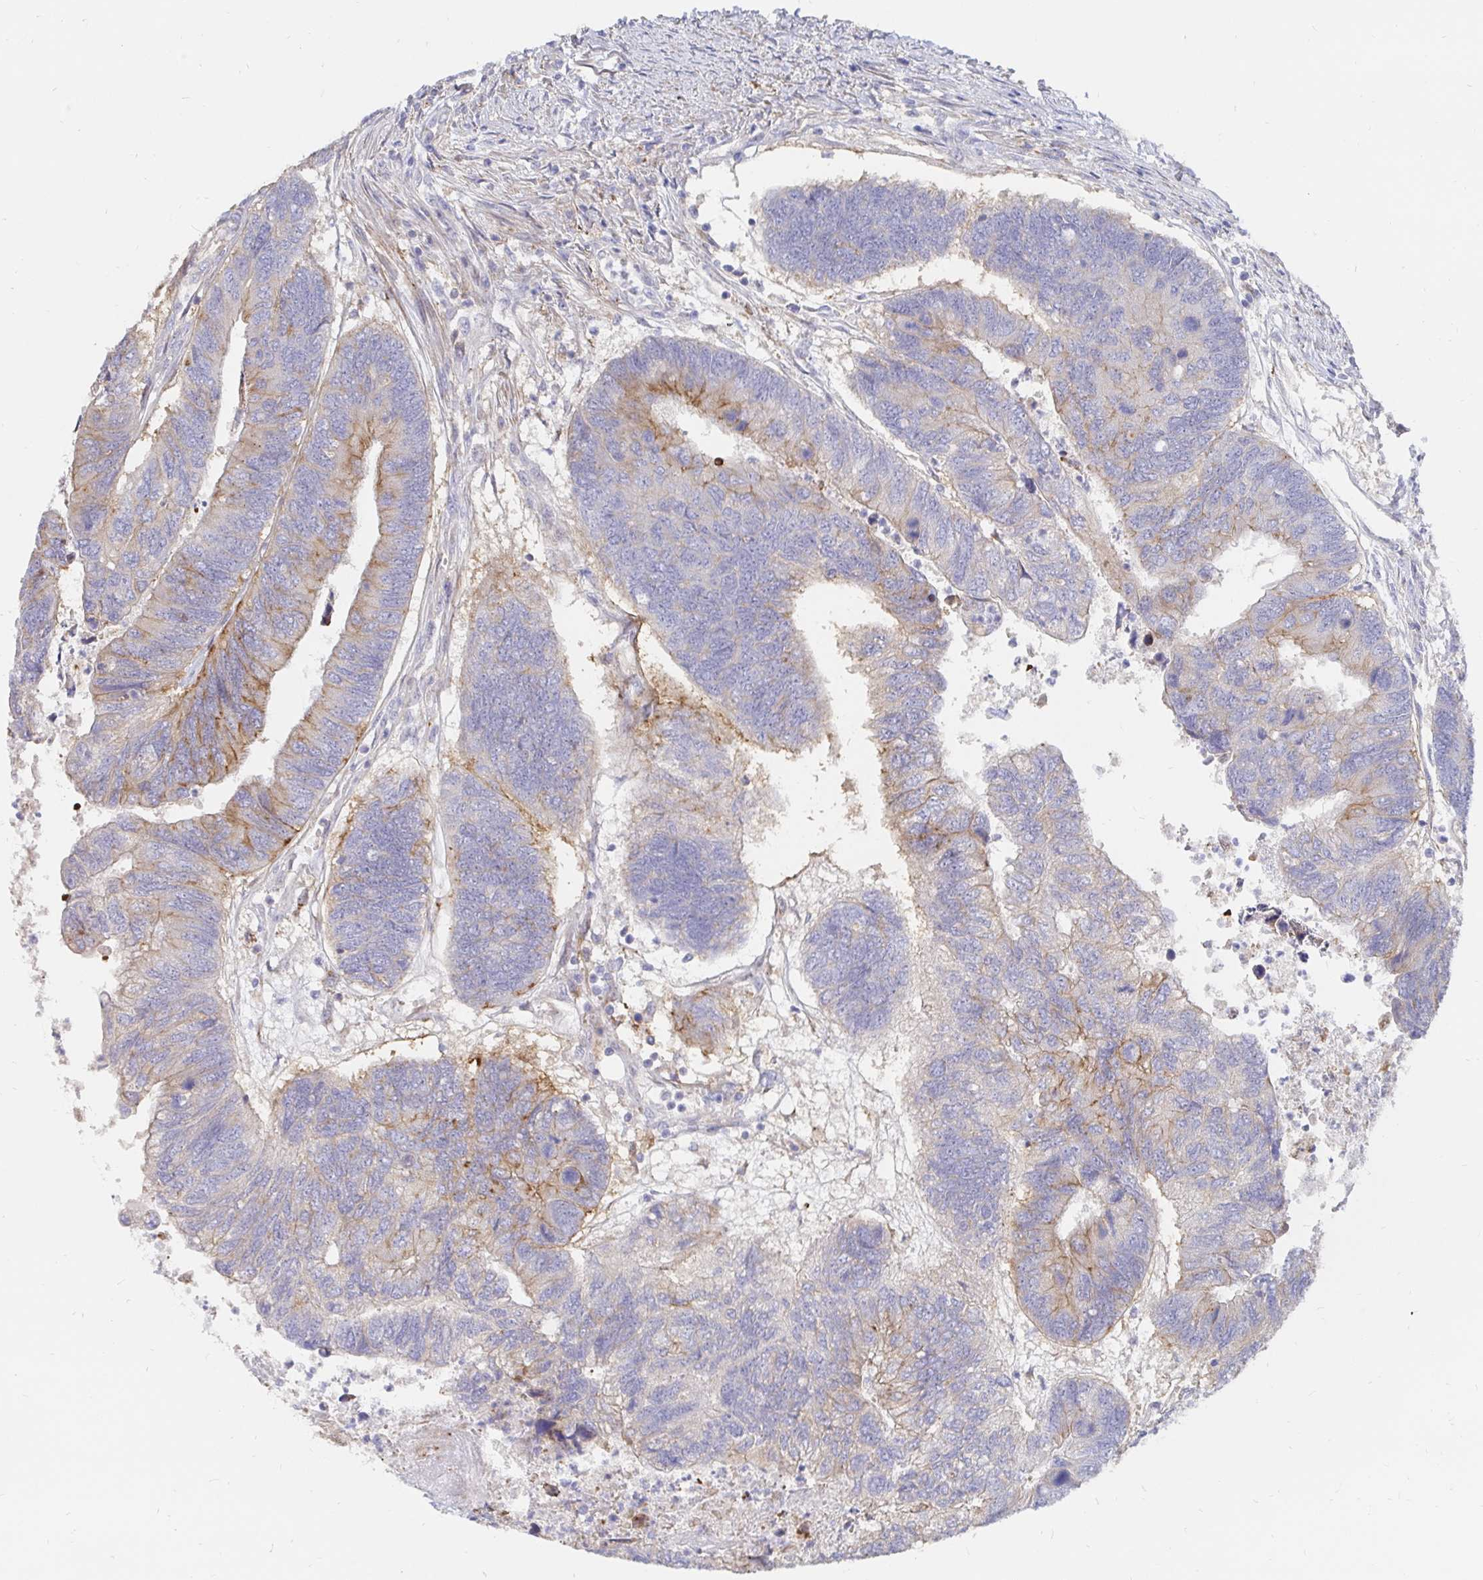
{"staining": {"intensity": "moderate", "quantity": "<25%", "location": "cytoplasmic/membranous"}, "tissue": "colorectal cancer", "cell_type": "Tumor cells", "image_type": "cancer", "snomed": [{"axis": "morphology", "description": "Adenocarcinoma, NOS"}, {"axis": "topography", "description": "Colon"}], "caption": "An immunohistochemistry micrograph of neoplastic tissue is shown. Protein staining in brown labels moderate cytoplasmic/membranous positivity in colorectal cancer within tumor cells.", "gene": "KCTD19", "patient": {"sex": "female", "age": 67}}